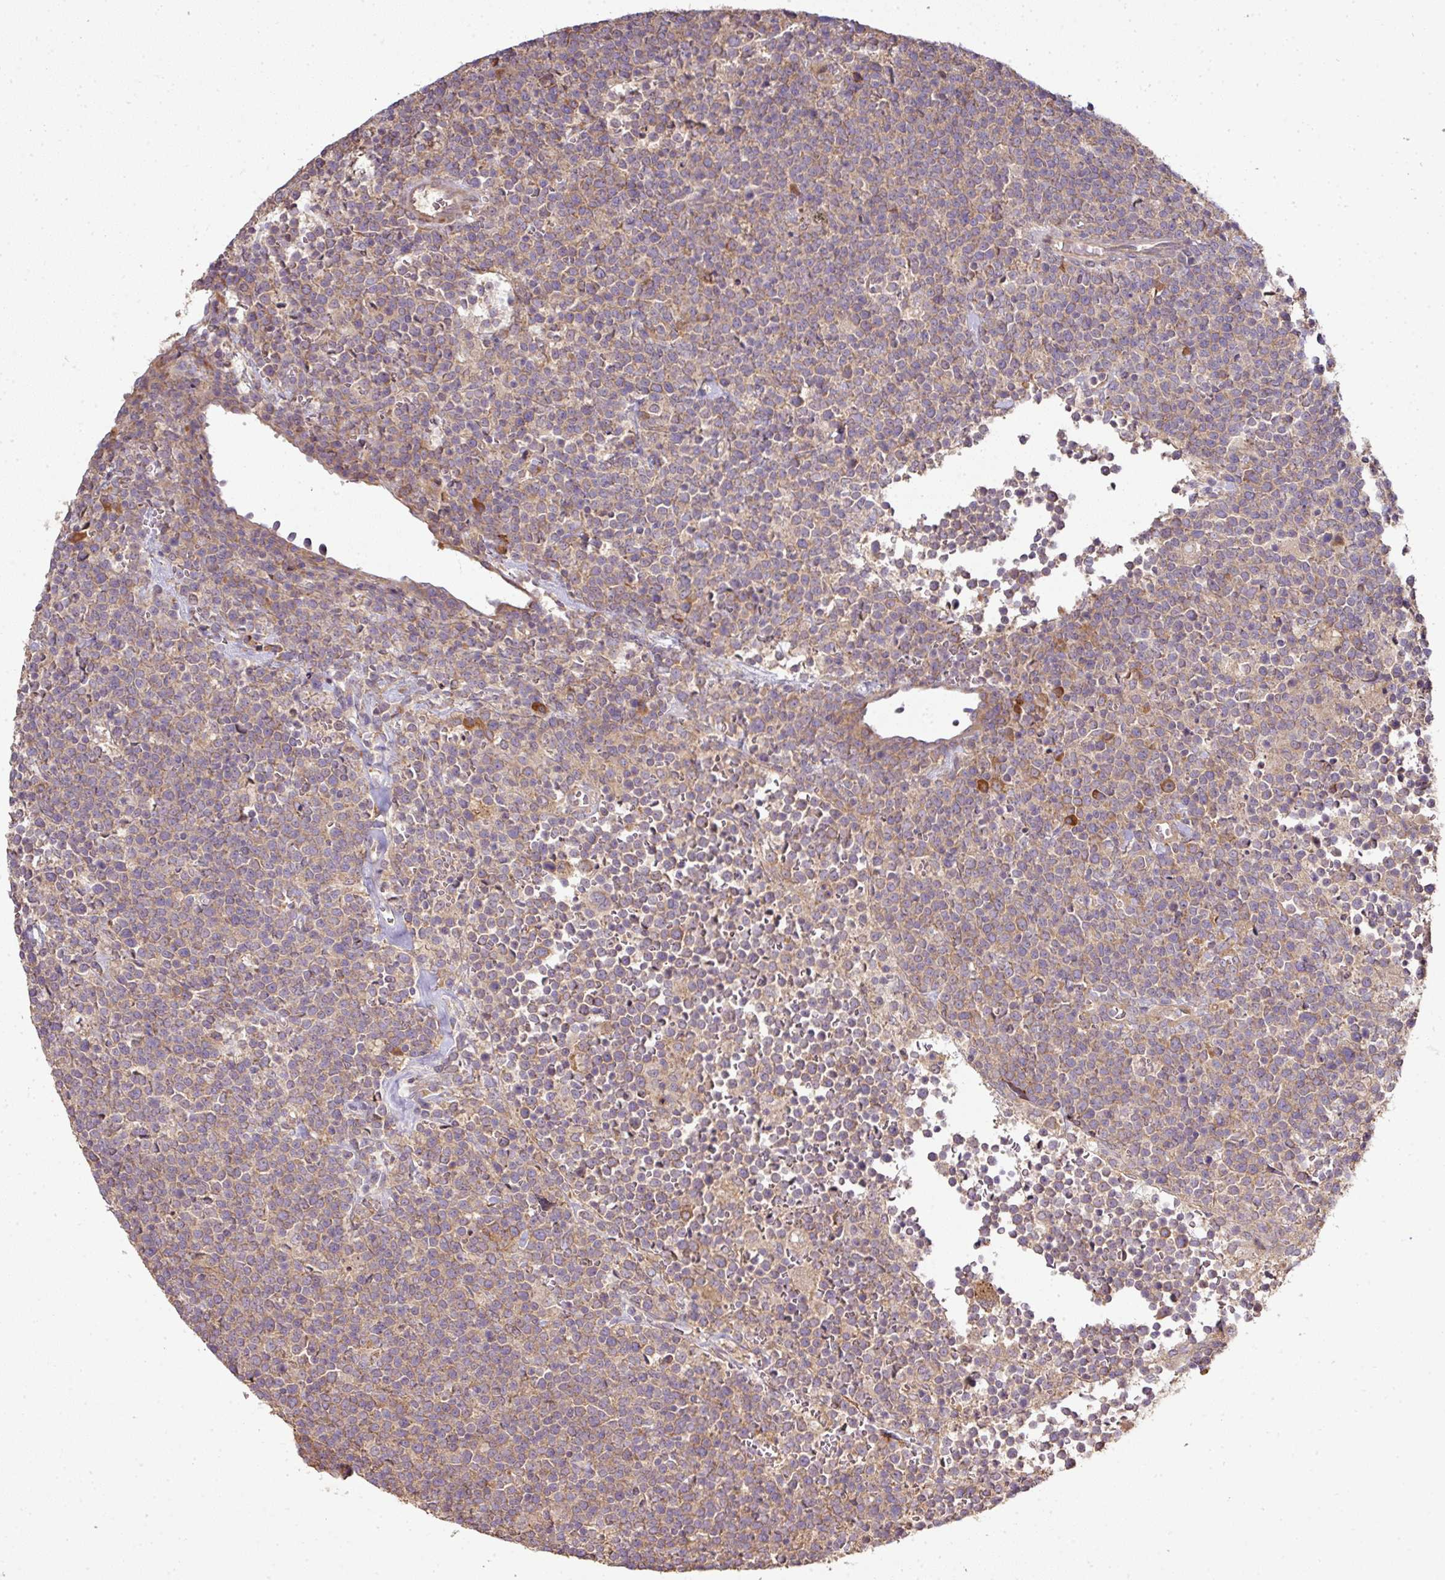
{"staining": {"intensity": "weak", "quantity": ">75%", "location": "cytoplasmic/membranous"}, "tissue": "lymphoma", "cell_type": "Tumor cells", "image_type": "cancer", "snomed": [{"axis": "morphology", "description": "Malignant lymphoma, non-Hodgkin's type, High grade"}, {"axis": "topography", "description": "Lymph node"}], "caption": "Immunohistochemistry photomicrograph of neoplastic tissue: high-grade malignant lymphoma, non-Hodgkin's type stained using IHC displays low levels of weak protein expression localized specifically in the cytoplasmic/membranous of tumor cells, appearing as a cytoplasmic/membranous brown color.", "gene": "GALP", "patient": {"sex": "male", "age": 61}}